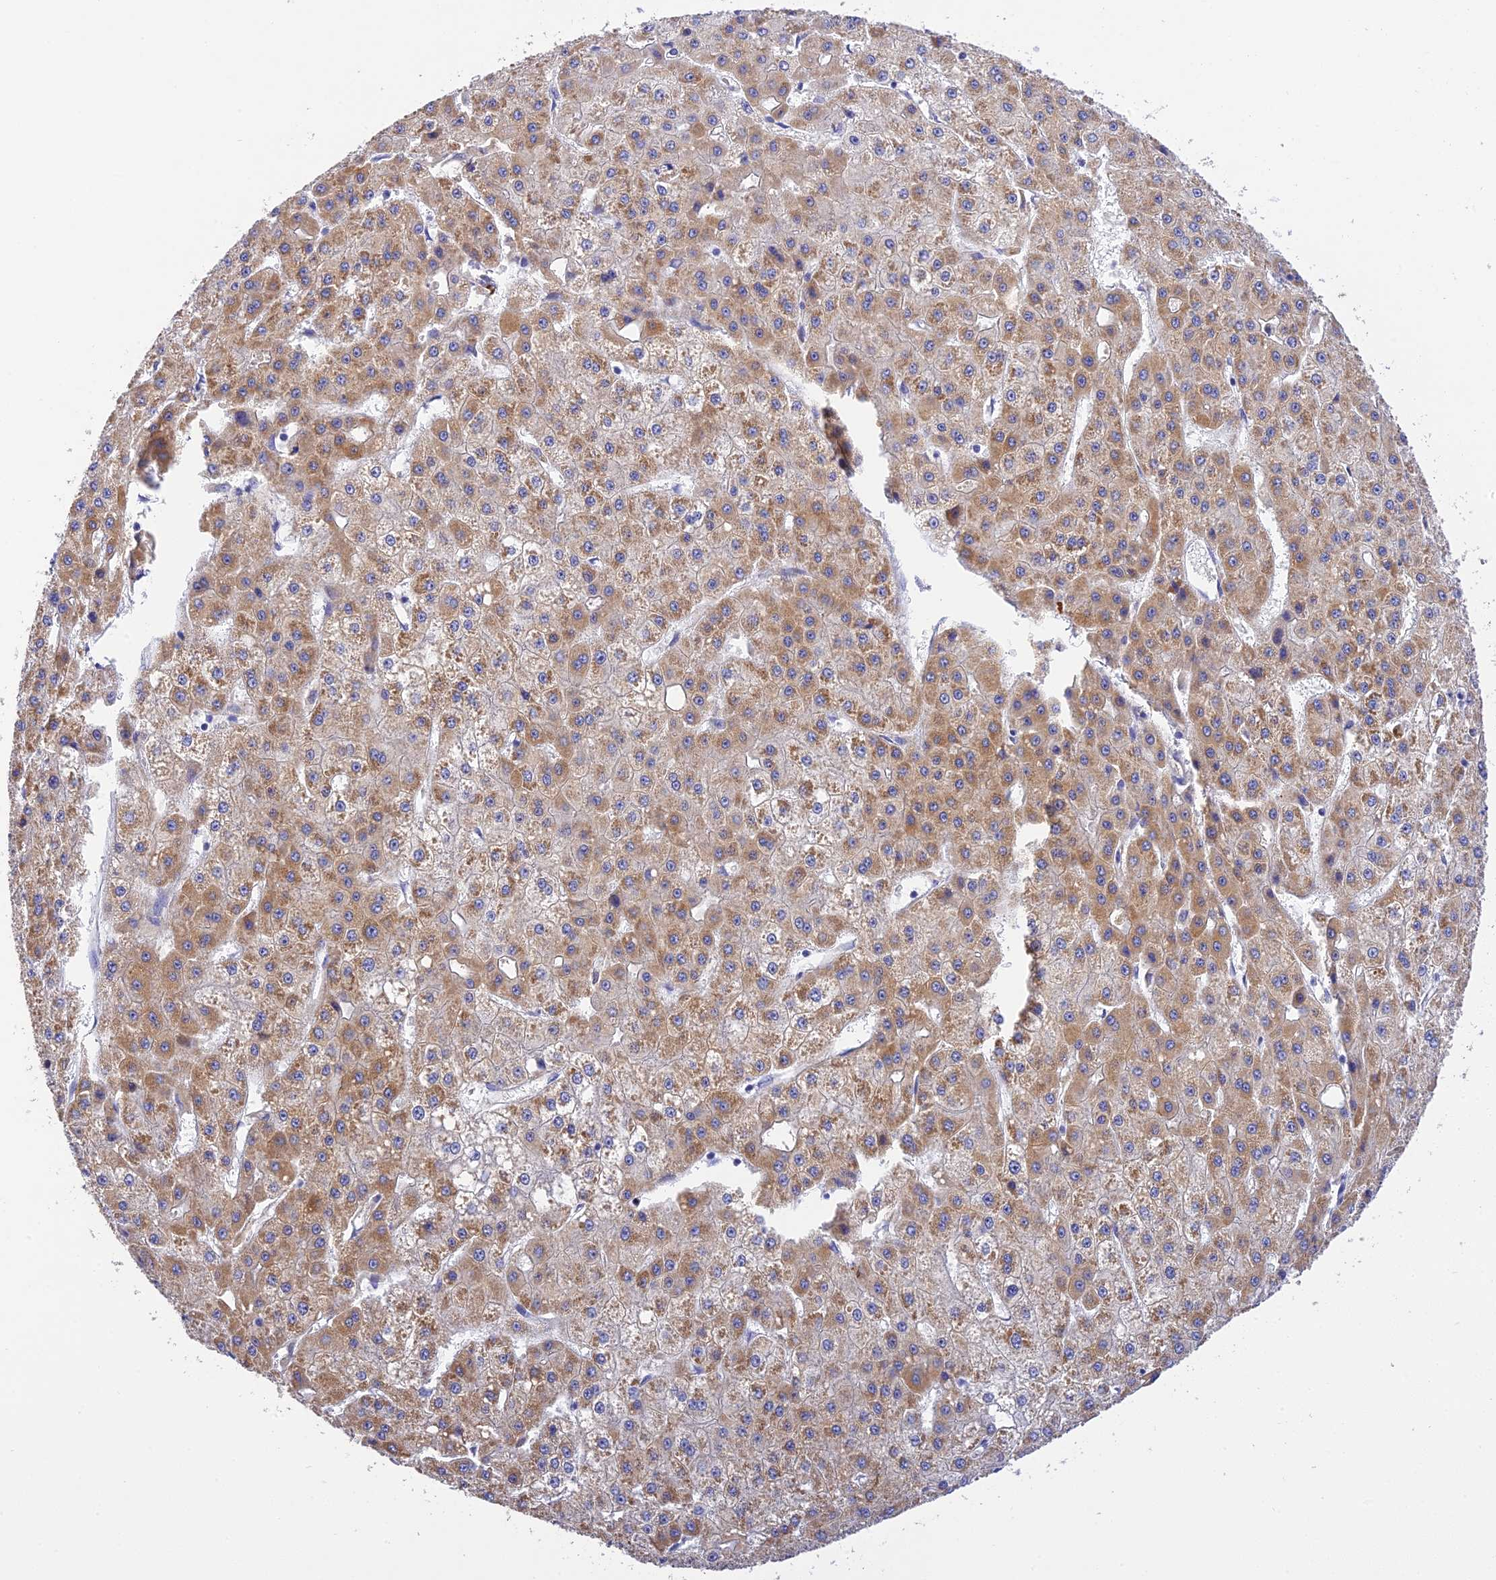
{"staining": {"intensity": "moderate", "quantity": ">75%", "location": "cytoplasmic/membranous"}, "tissue": "liver cancer", "cell_type": "Tumor cells", "image_type": "cancer", "snomed": [{"axis": "morphology", "description": "Carcinoma, Hepatocellular, NOS"}, {"axis": "topography", "description": "Liver"}], "caption": "Human liver cancer (hepatocellular carcinoma) stained with a protein marker exhibits moderate staining in tumor cells.", "gene": "MS4A5", "patient": {"sex": "male", "age": 47}}